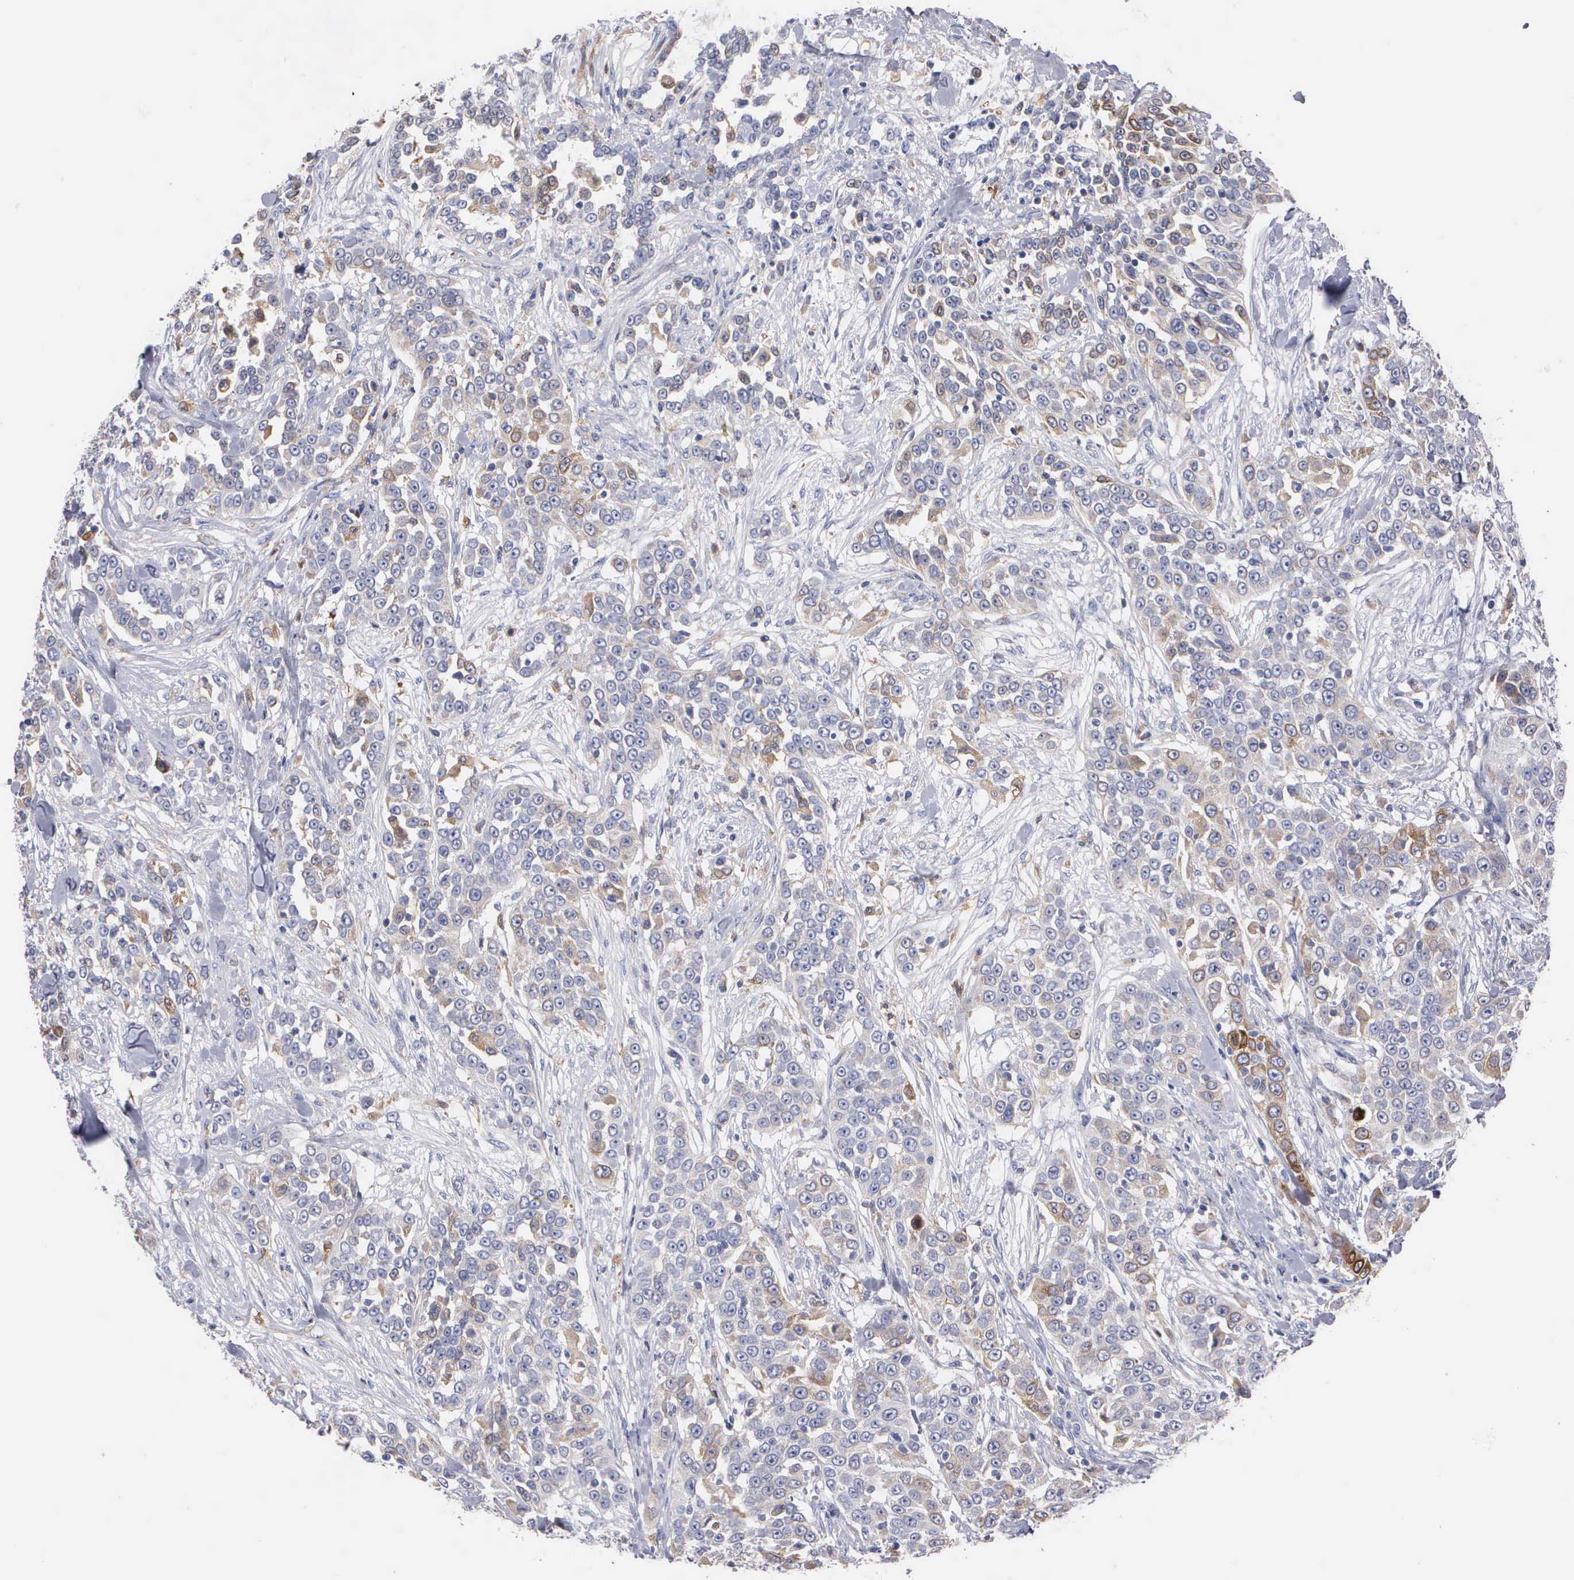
{"staining": {"intensity": "weak", "quantity": "<25%", "location": "cytoplasmic/membranous"}, "tissue": "urothelial cancer", "cell_type": "Tumor cells", "image_type": "cancer", "snomed": [{"axis": "morphology", "description": "Urothelial carcinoma, High grade"}, {"axis": "topography", "description": "Urinary bladder"}], "caption": "This is a micrograph of IHC staining of urothelial cancer, which shows no positivity in tumor cells.", "gene": "PTGS2", "patient": {"sex": "female", "age": 80}}